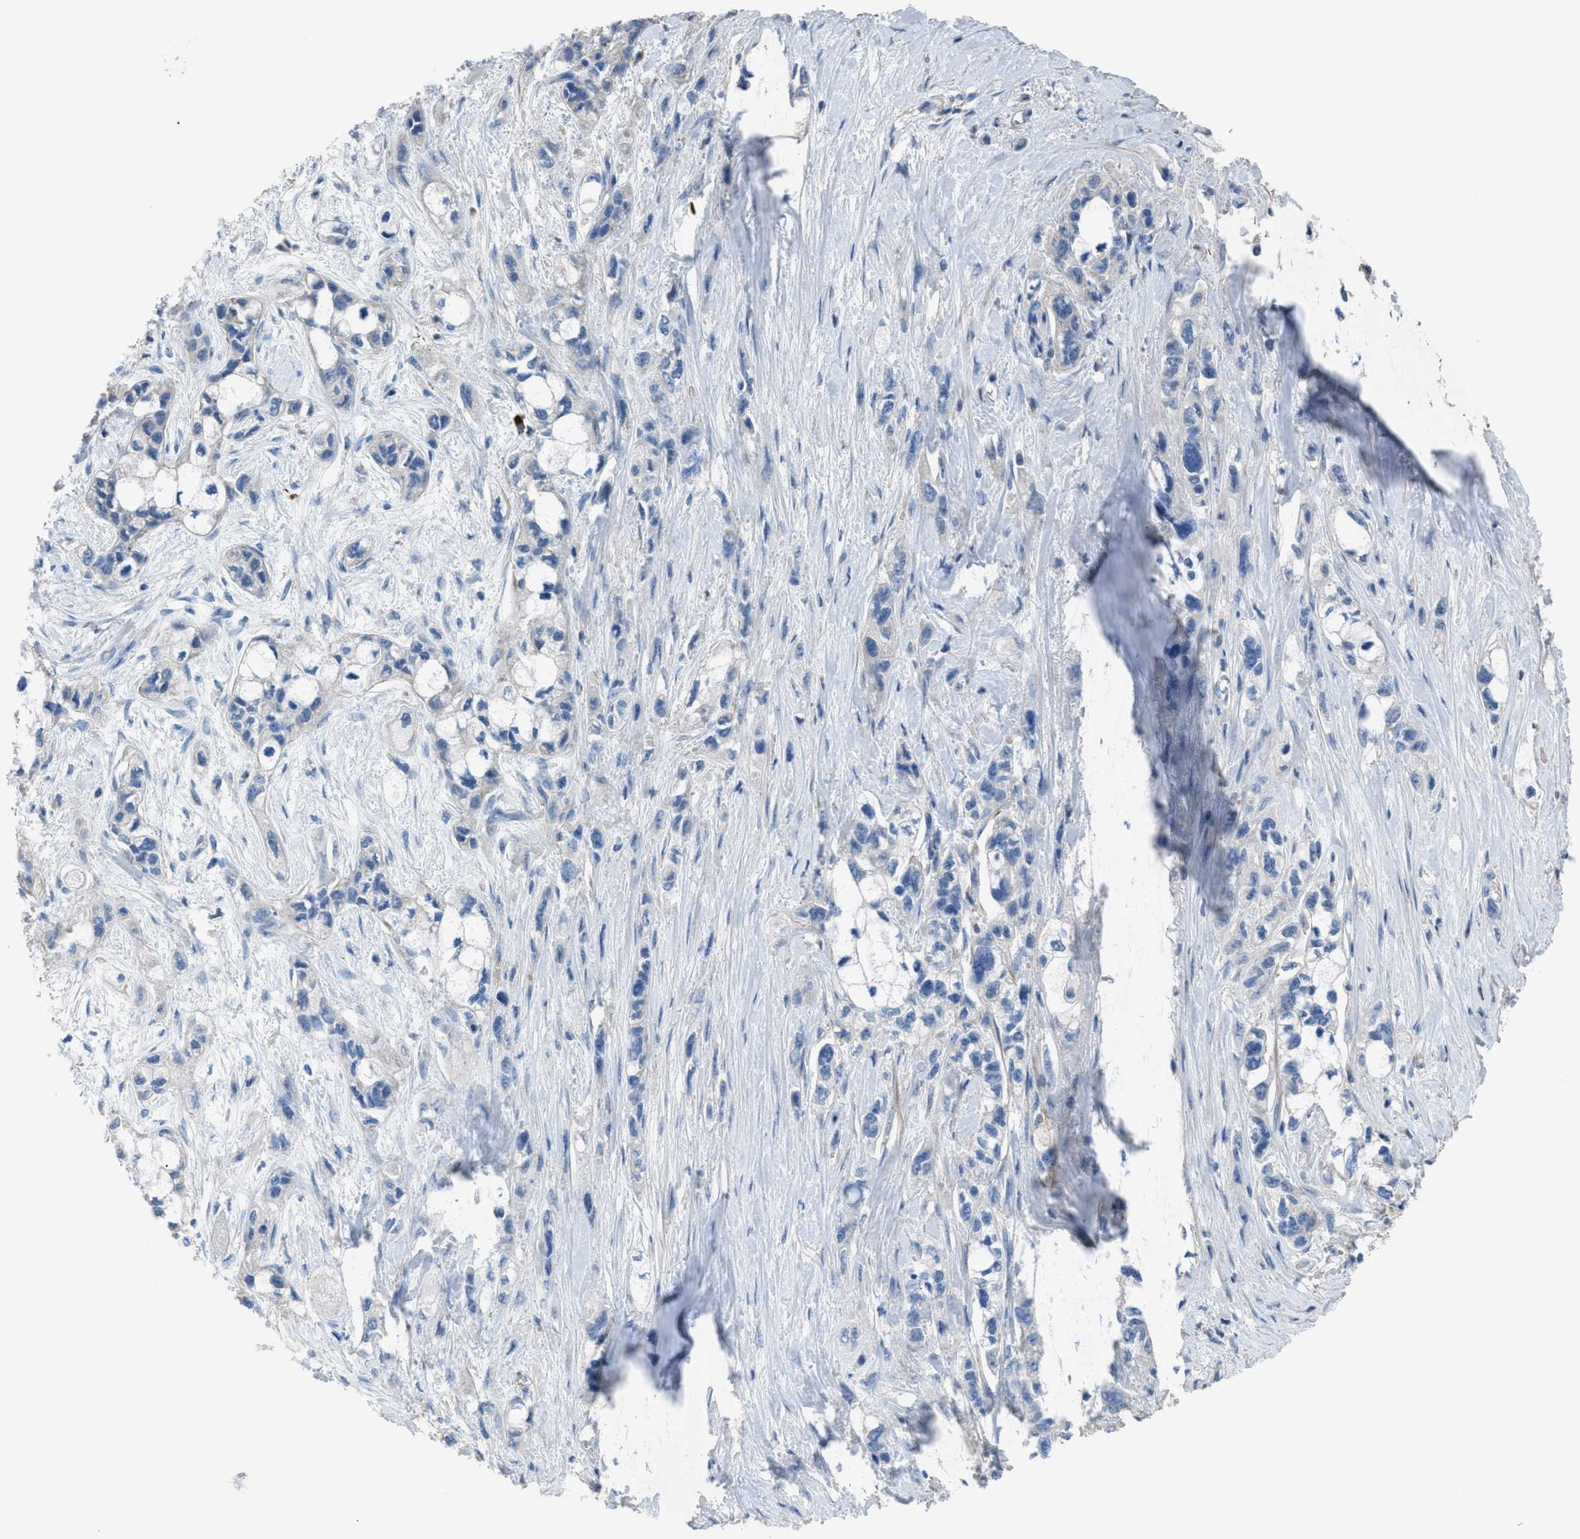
{"staining": {"intensity": "negative", "quantity": "none", "location": "none"}, "tissue": "pancreatic cancer", "cell_type": "Tumor cells", "image_type": "cancer", "snomed": [{"axis": "morphology", "description": "Adenocarcinoma, NOS"}, {"axis": "topography", "description": "Pancreas"}], "caption": "Pancreatic cancer was stained to show a protein in brown. There is no significant positivity in tumor cells.", "gene": "SGCZ", "patient": {"sex": "male", "age": 74}}